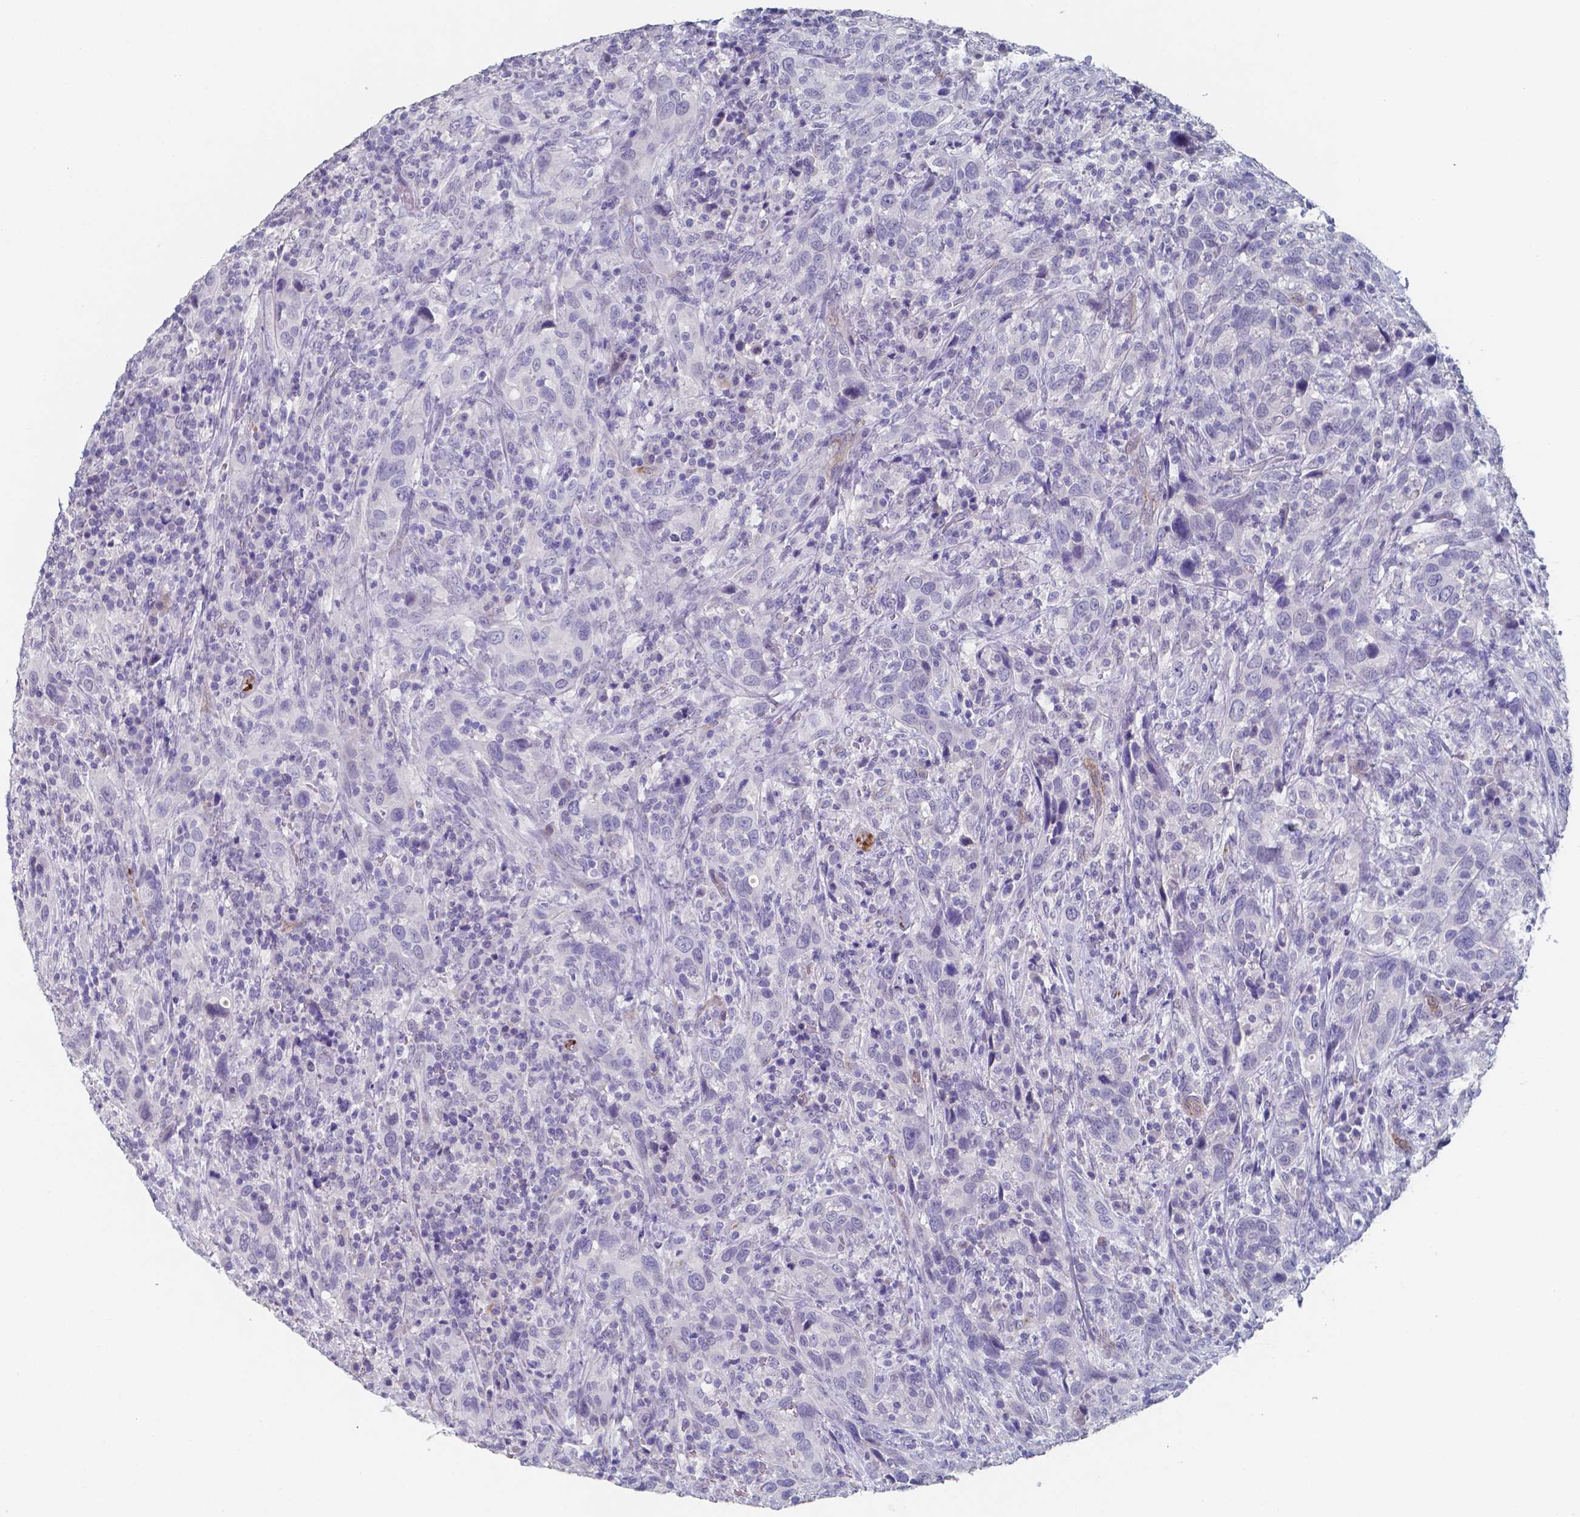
{"staining": {"intensity": "negative", "quantity": "none", "location": "none"}, "tissue": "urothelial cancer", "cell_type": "Tumor cells", "image_type": "cancer", "snomed": [{"axis": "morphology", "description": "Urothelial carcinoma, NOS"}, {"axis": "morphology", "description": "Urothelial carcinoma, High grade"}, {"axis": "topography", "description": "Urinary bladder"}], "caption": "Tumor cells show no significant positivity in urothelial carcinoma (high-grade). (Stains: DAB immunohistochemistry with hematoxylin counter stain, Microscopy: brightfield microscopy at high magnification).", "gene": "PLA2R1", "patient": {"sex": "female", "age": 64}}